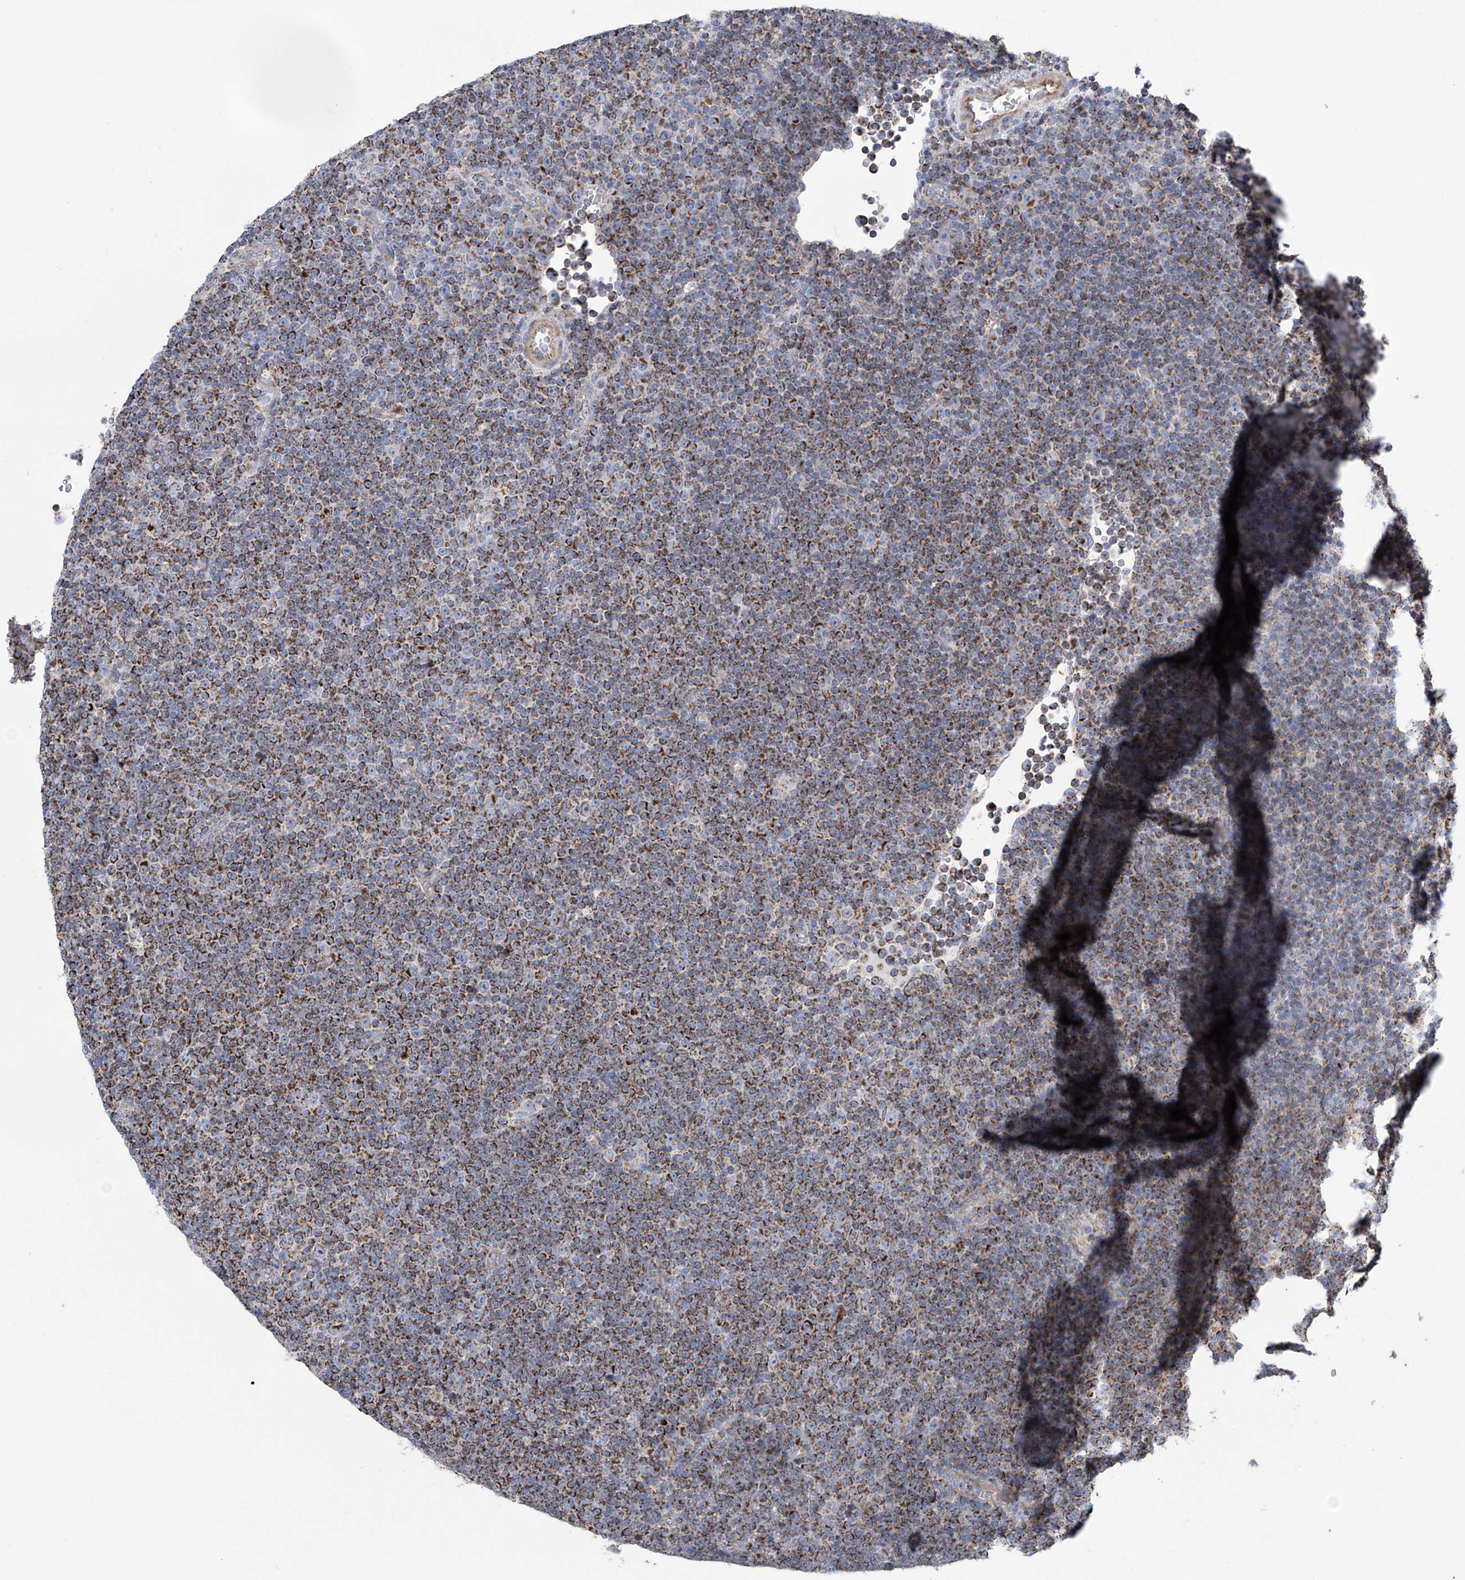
{"staining": {"intensity": "strong", "quantity": "25%-75%", "location": "cytoplasmic/membranous"}, "tissue": "lymphoma", "cell_type": "Tumor cells", "image_type": "cancer", "snomed": [{"axis": "morphology", "description": "Malignant lymphoma, non-Hodgkin's type, Low grade"}, {"axis": "topography", "description": "Lymph node"}], "caption": "This histopathology image exhibits low-grade malignant lymphoma, non-Hodgkin's type stained with IHC to label a protein in brown. The cytoplasmic/membranous of tumor cells show strong positivity for the protein. Nuclei are counter-stained blue.", "gene": "ALDH6A1", "patient": {"sex": "female", "age": 67}}